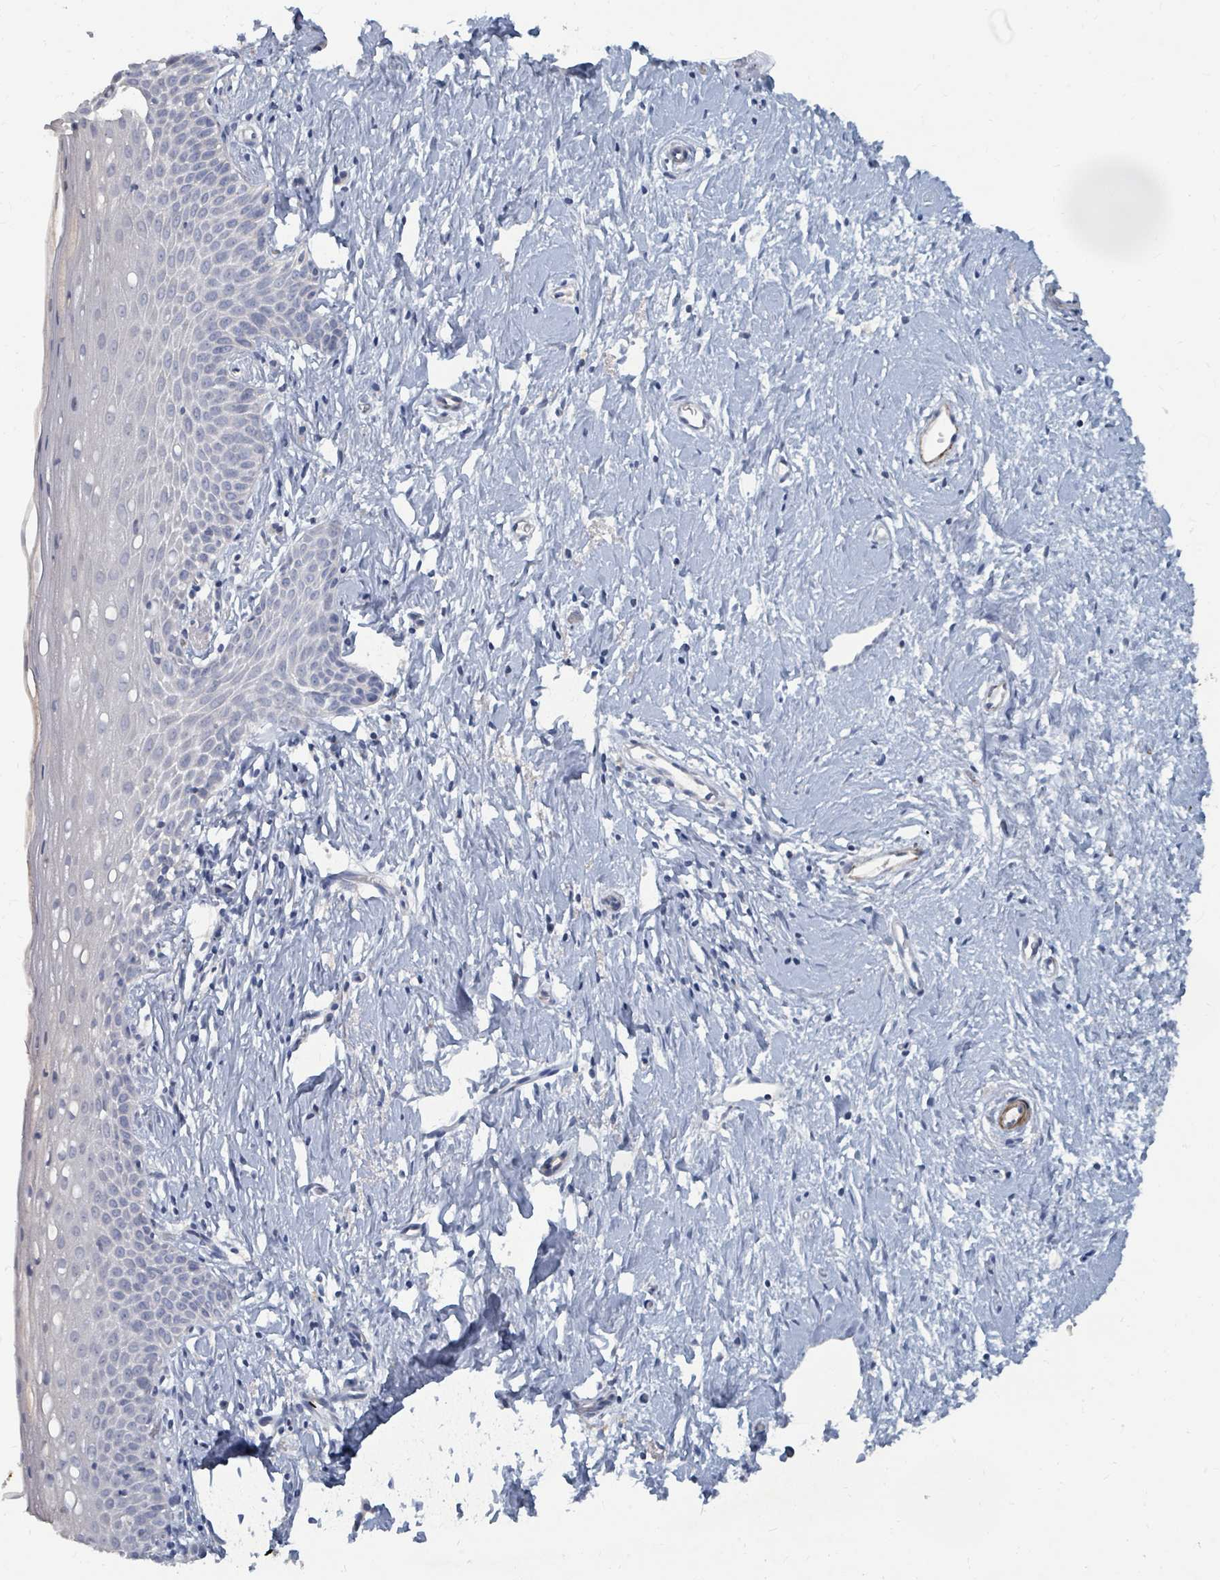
{"staining": {"intensity": "negative", "quantity": "none", "location": "none"}, "tissue": "cervix", "cell_type": "Glandular cells", "image_type": "normal", "snomed": [{"axis": "morphology", "description": "Normal tissue, NOS"}, {"axis": "topography", "description": "Cervix"}], "caption": "This is an immunohistochemistry (IHC) photomicrograph of normal cervix. There is no positivity in glandular cells.", "gene": "ARGFX", "patient": {"sex": "female", "age": 57}}